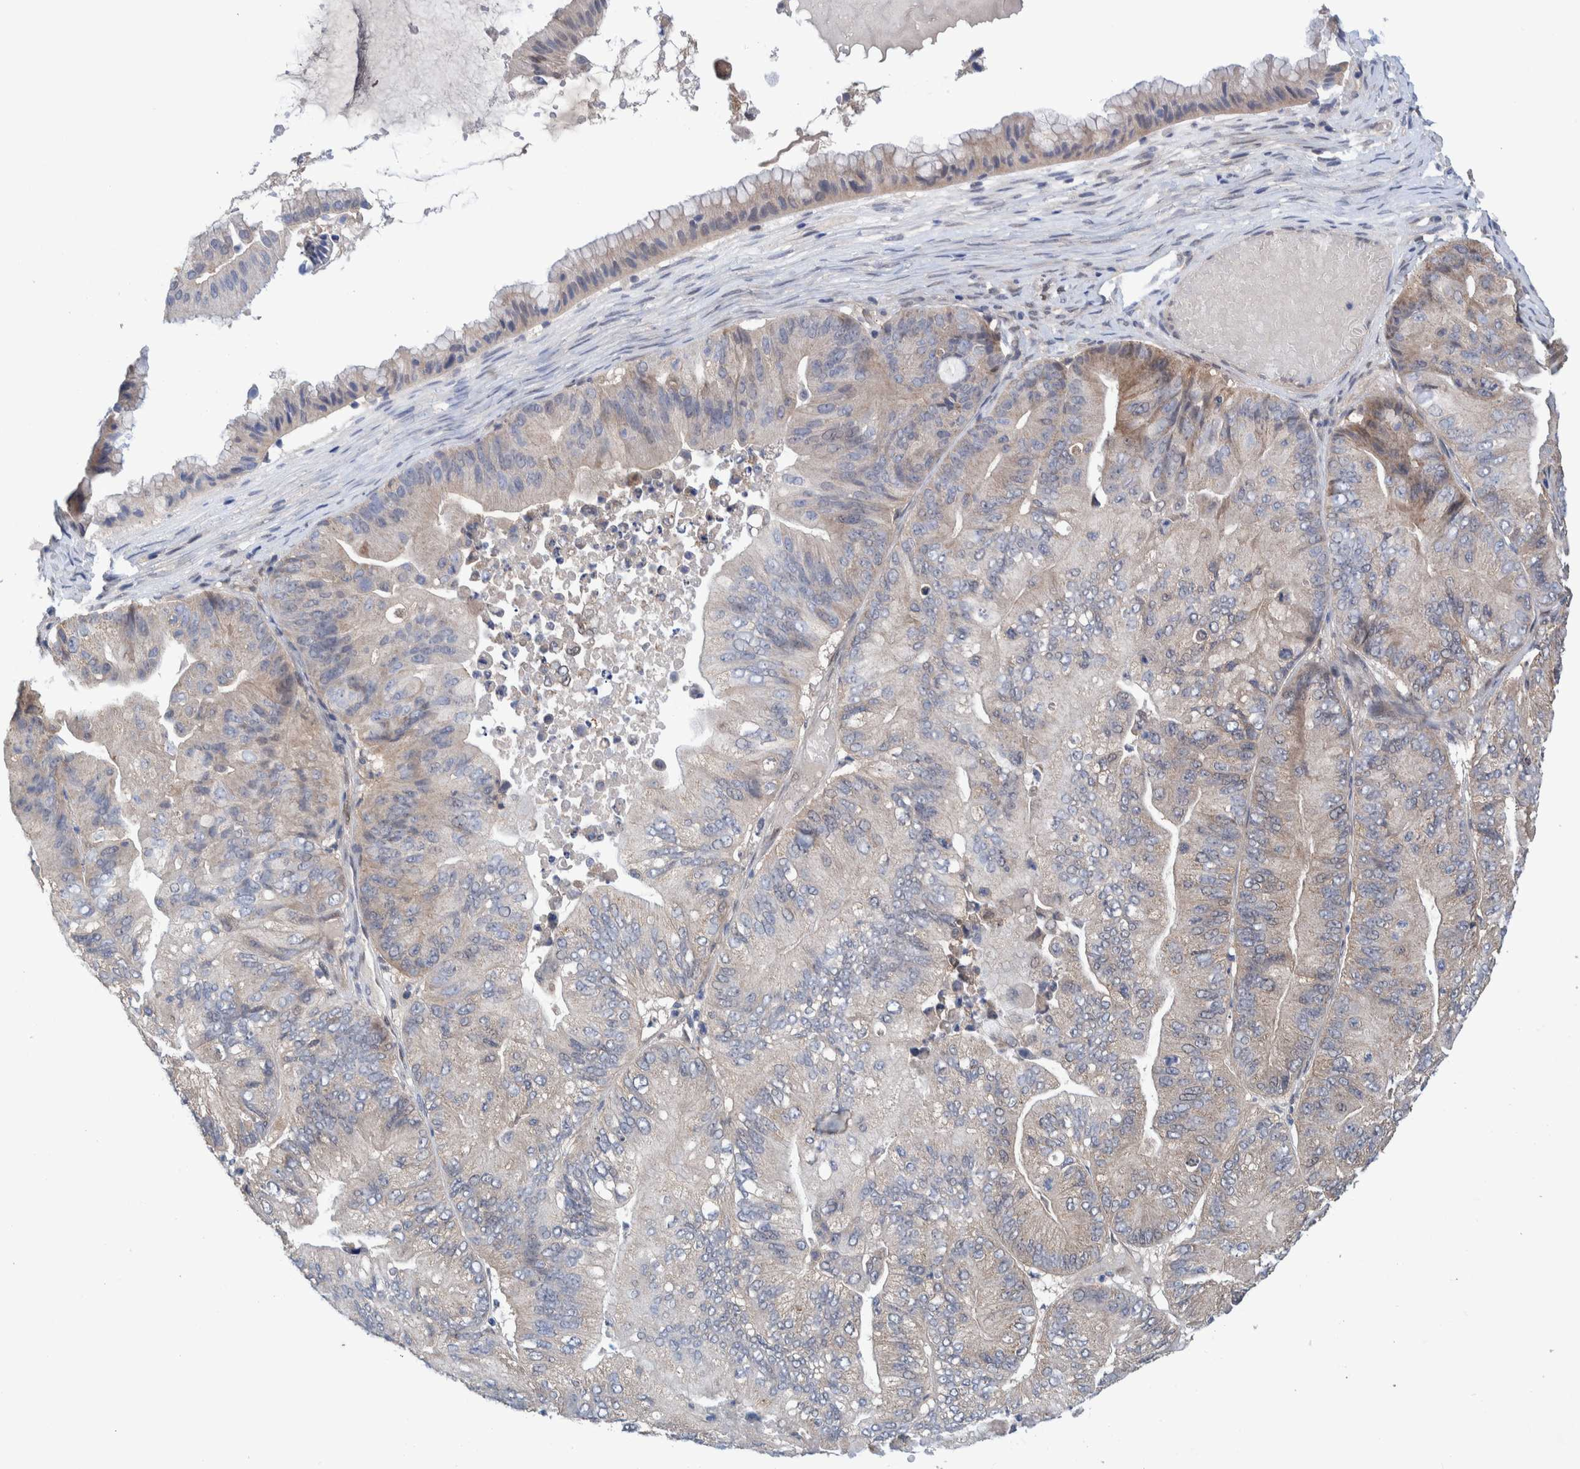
{"staining": {"intensity": "weak", "quantity": "<25%", "location": "cytoplasmic/membranous"}, "tissue": "ovarian cancer", "cell_type": "Tumor cells", "image_type": "cancer", "snomed": [{"axis": "morphology", "description": "Cystadenocarcinoma, mucinous, NOS"}, {"axis": "topography", "description": "Ovary"}], "caption": "Immunohistochemical staining of human ovarian cancer (mucinous cystadenocarcinoma) demonstrates no significant staining in tumor cells.", "gene": "PFAS", "patient": {"sex": "female", "age": 61}}